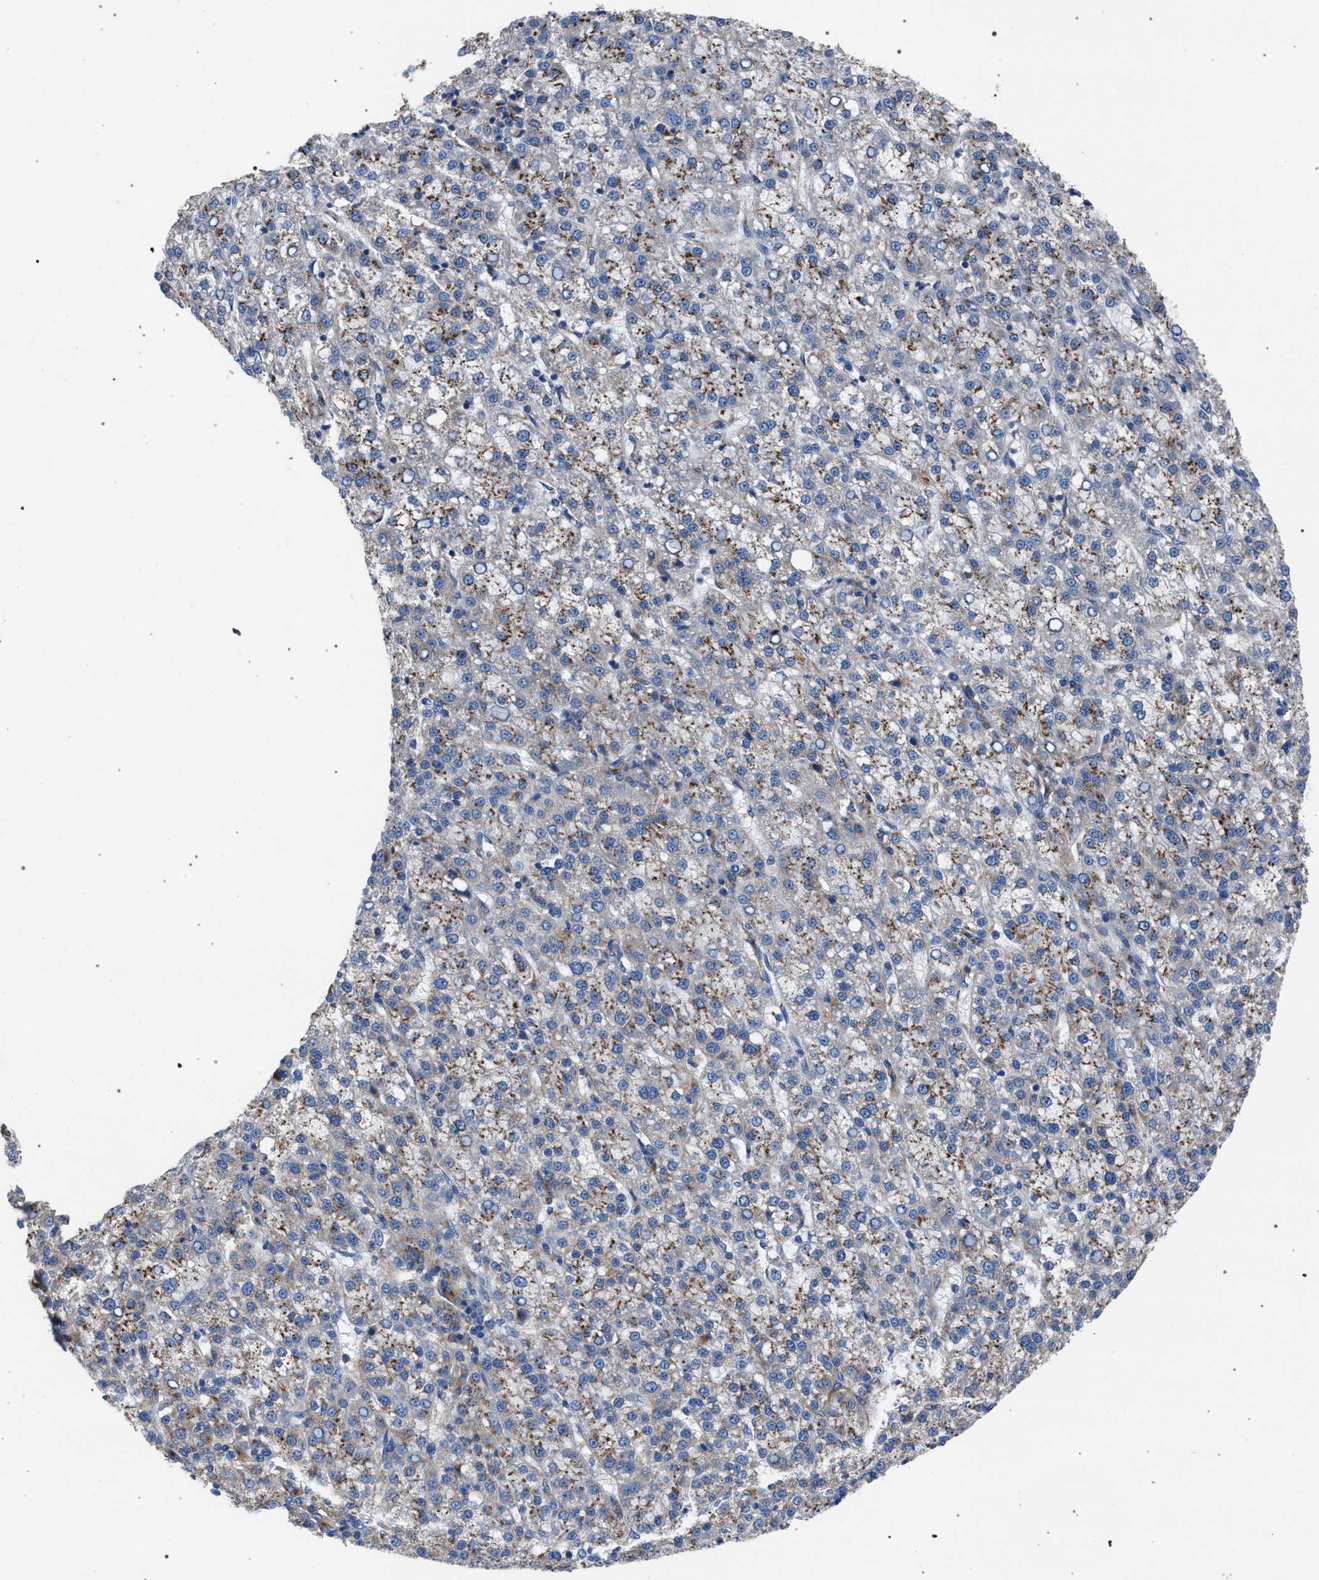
{"staining": {"intensity": "moderate", "quantity": ">75%", "location": "cytoplasmic/membranous"}, "tissue": "liver cancer", "cell_type": "Tumor cells", "image_type": "cancer", "snomed": [{"axis": "morphology", "description": "Carcinoma, Hepatocellular, NOS"}, {"axis": "topography", "description": "Liver"}], "caption": "Liver hepatocellular carcinoma stained for a protein exhibits moderate cytoplasmic/membranous positivity in tumor cells. Using DAB (3,3'-diaminobenzidine) (brown) and hematoxylin (blue) stains, captured at high magnification using brightfield microscopy.", "gene": "ATP6V0A1", "patient": {"sex": "female", "age": 58}}